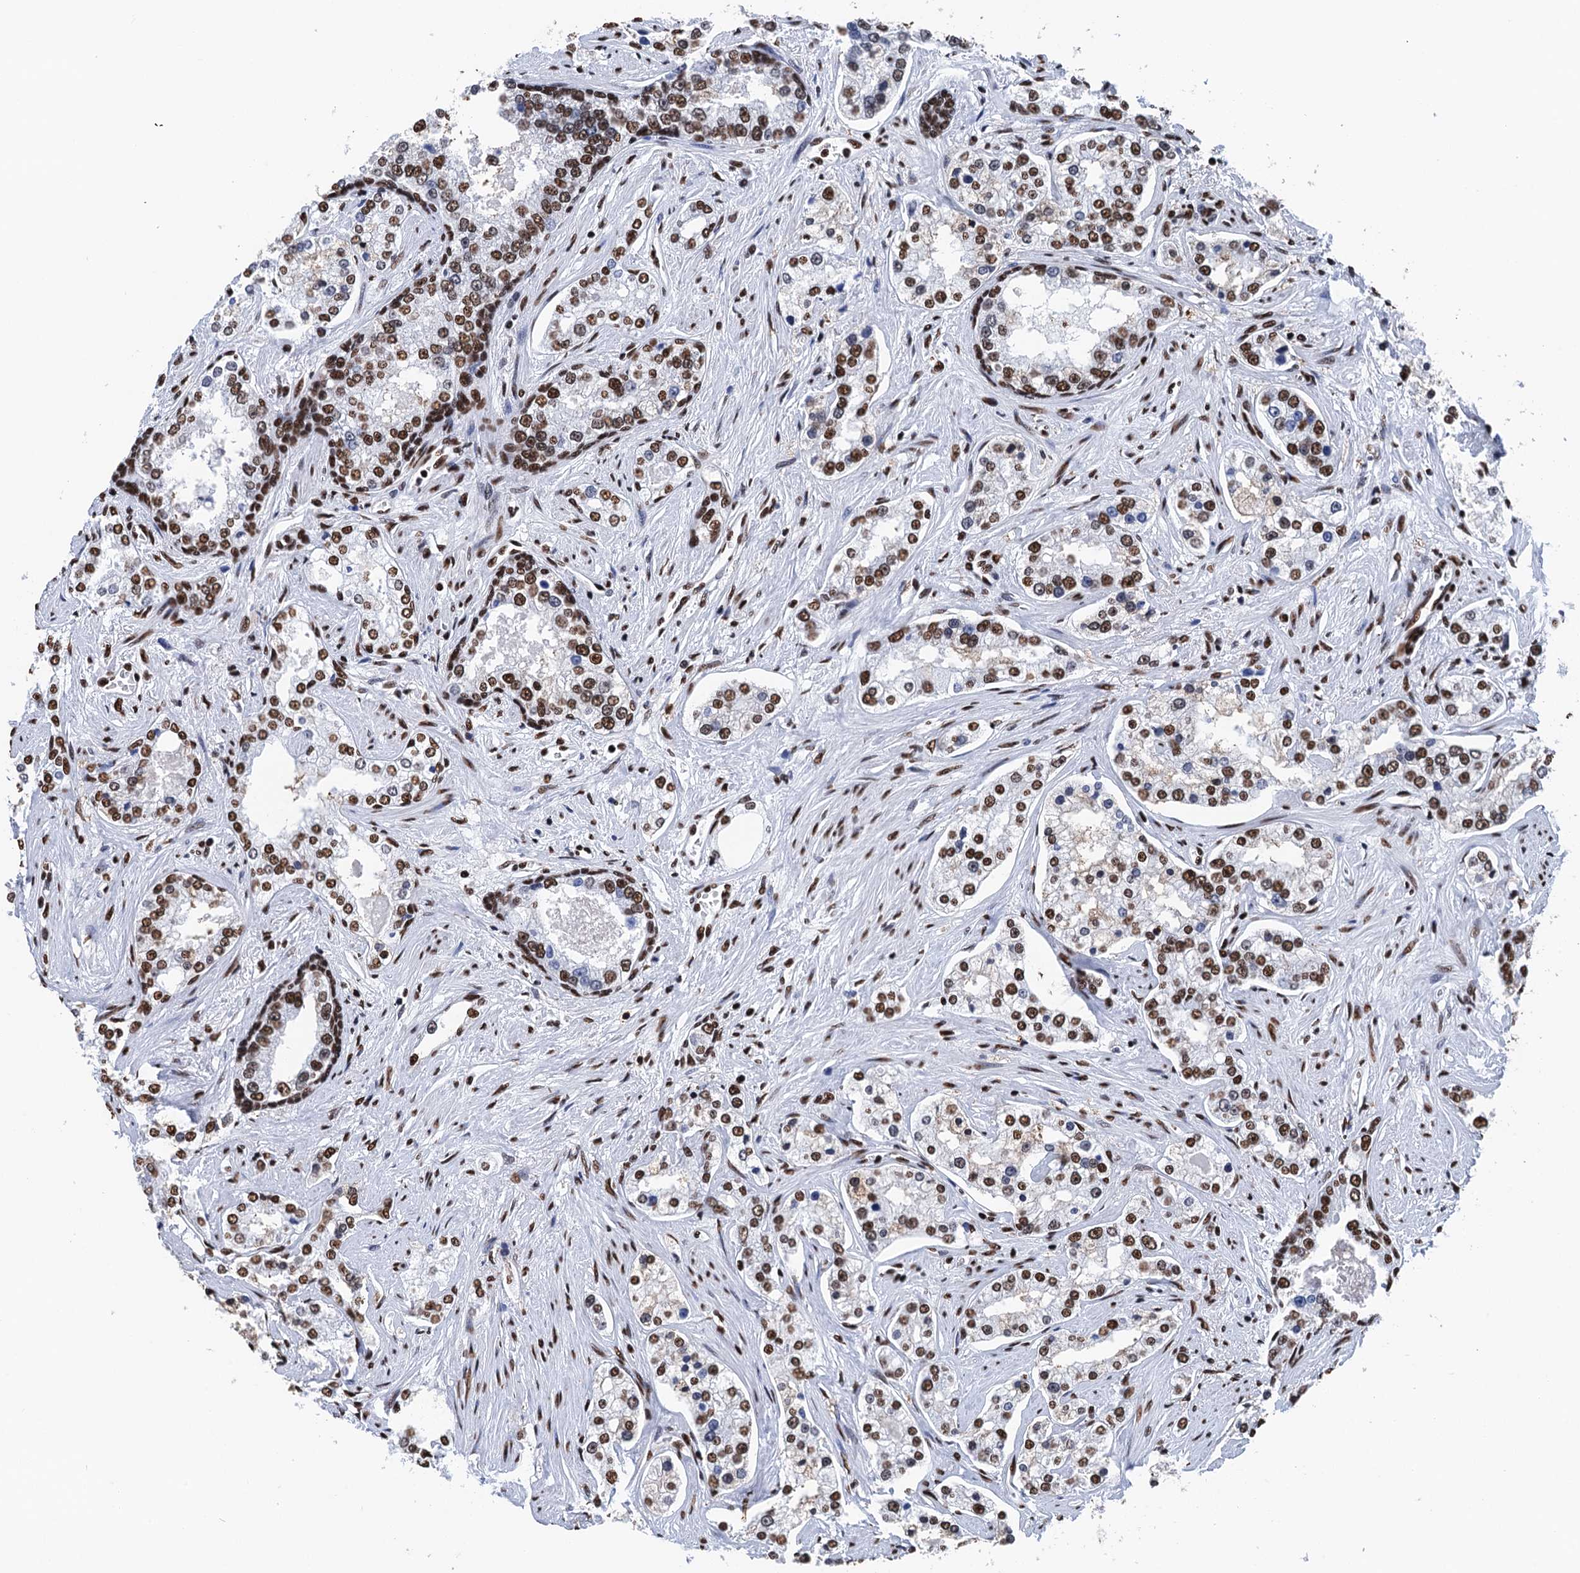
{"staining": {"intensity": "strong", "quantity": ">75%", "location": "nuclear"}, "tissue": "prostate cancer", "cell_type": "Tumor cells", "image_type": "cancer", "snomed": [{"axis": "morphology", "description": "Normal tissue, NOS"}, {"axis": "morphology", "description": "Adenocarcinoma, High grade"}, {"axis": "topography", "description": "Prostate"}], "caption": "The histopathology image shows staining of prostate cancer, revealing strong nuclear protein expression (brown color) within tumor cells. (IHC, brightfield microscopy, high magnification).", "gene": "UBA2", "patient": {"sex": "male", "age": 83}}